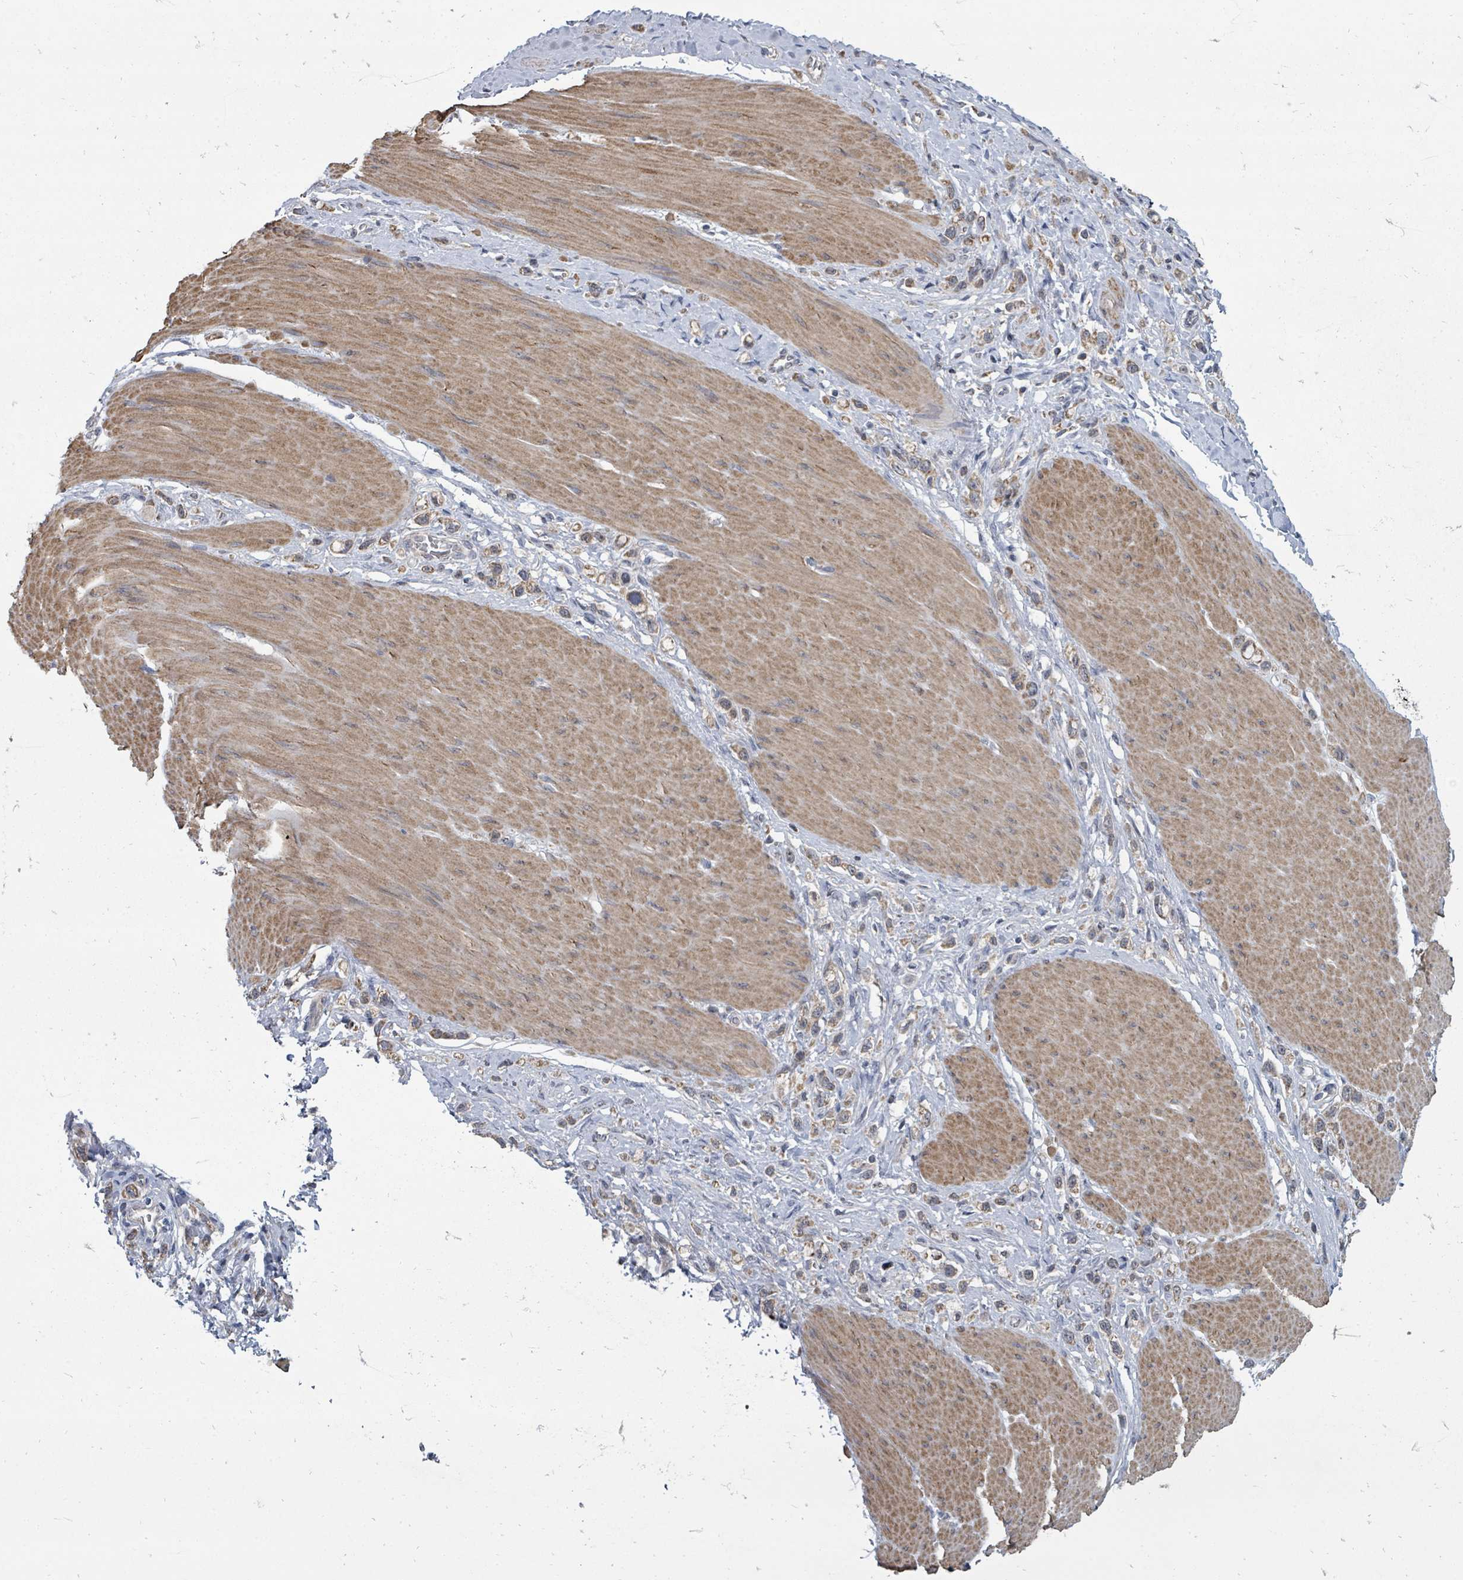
{"staining": {"intensity": "weak", "quantity": ">75%", "location": "cytoplasmic/membranous"}, "tissue": "stomach cancer", "cell_type": "Tumor cells", "image_type": "cancer", "snomed": [{"axis": "morphology", "description": "Adenocarcinoma, NOS"}, {"axis": "topography", "description": "Stomach"}], "caption": "Human stomach cancer stained with a brown dye exhibits weak cytoplasmic/membranous positive positivity in about >75% of tumor cells.", "gene": "MAGOHB", "patient": {"sex": "female", "age": 65}}